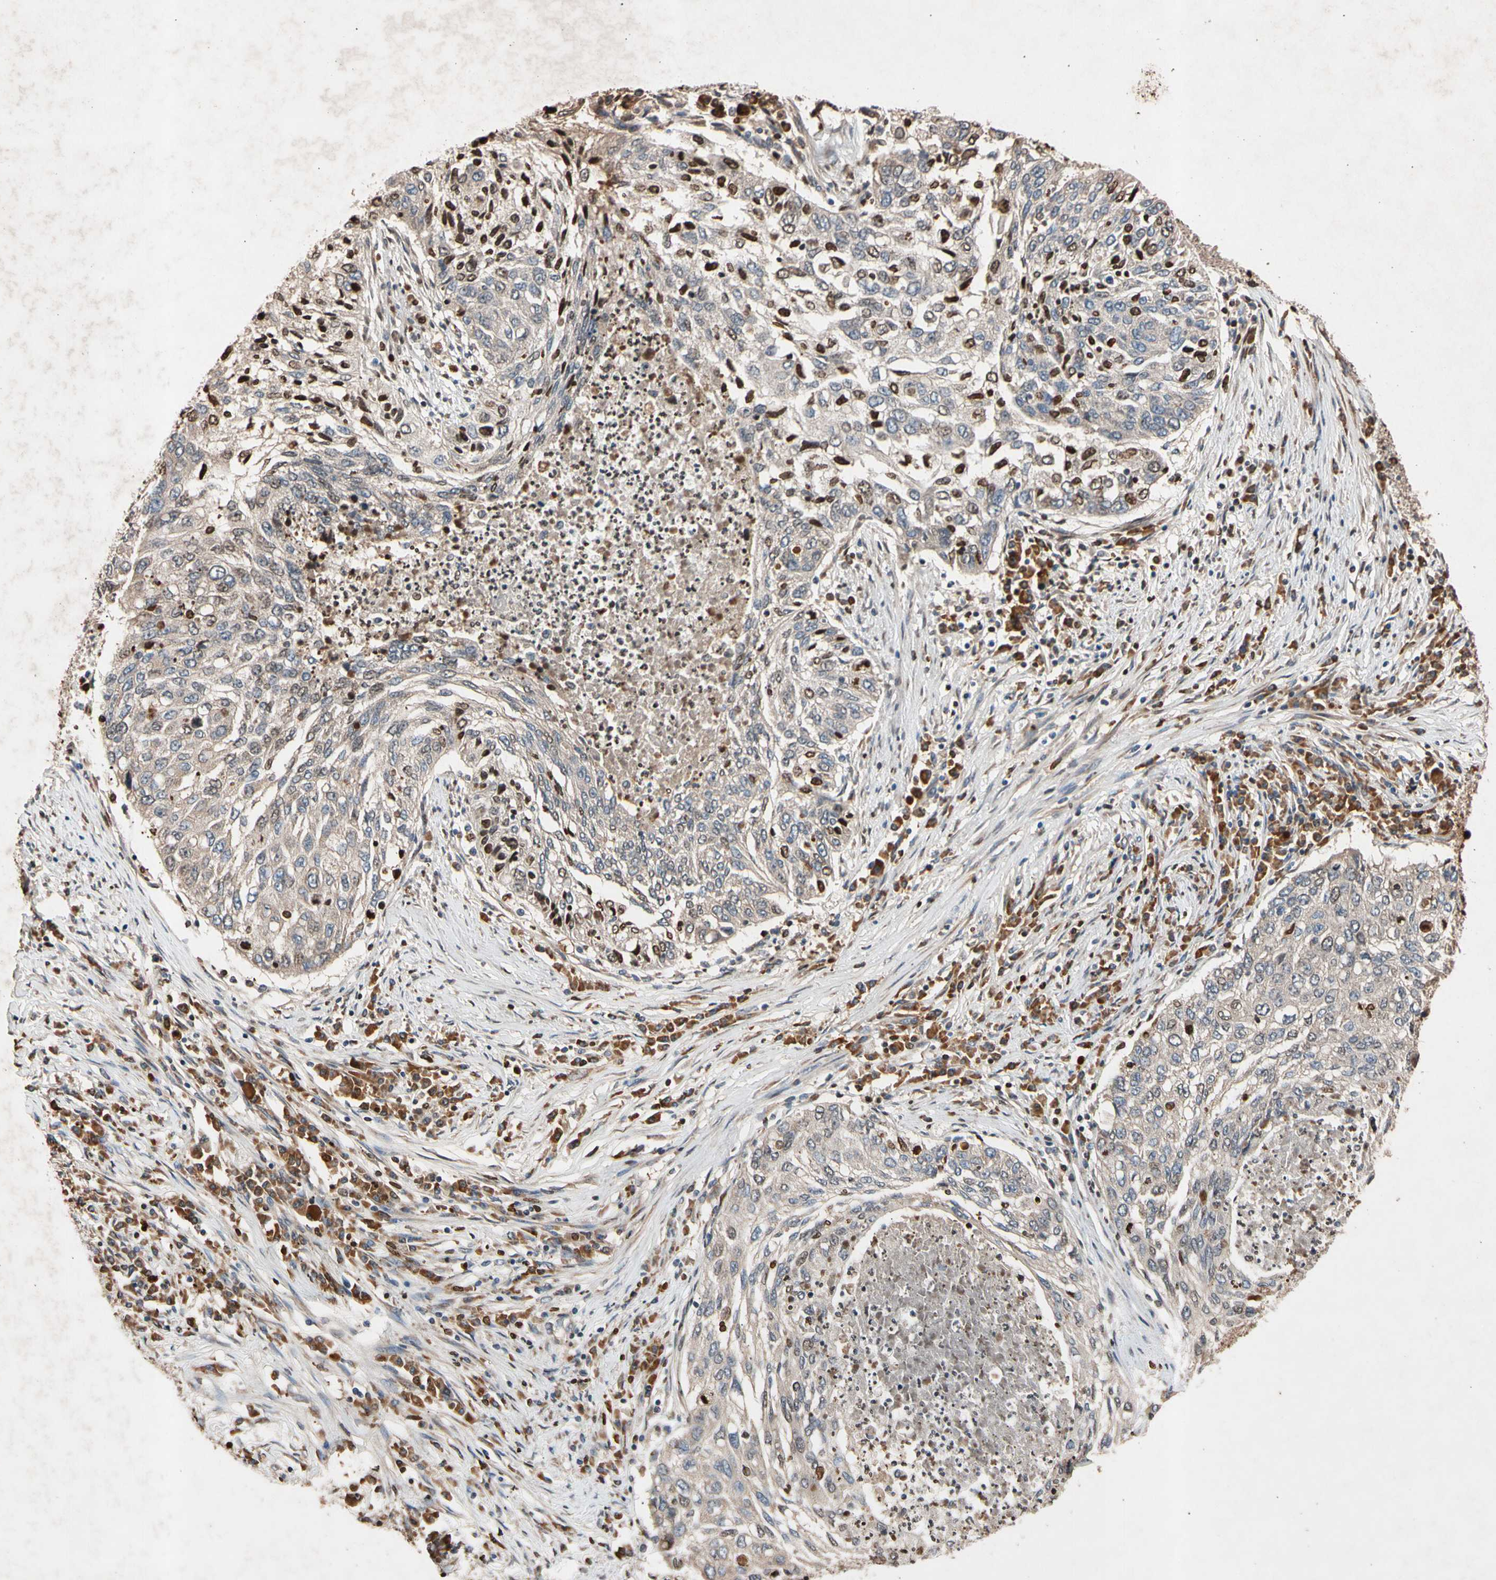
{"staining": {"intensity": "weak", "quantity": ">75%", "location": "cytoplasmic/membranous"}, "tissue": "lung cancer", "cell_type": "Tumor cells", "image_type": "cancer", "snomed": [{"axis": "morphology", "description": "Squamous cell carcinoma, NOS"}, {"axis": "topography", "description": "Lung"}], "caption": "Lung cancer (squamous cell carcinoma) stained with a brown dye reveals weak cytoplasmic/membranous positive staining in approximately >75% of tumor cells.", "gene": "PRDX4", "patient": {"sex": "female", "age": 63}}